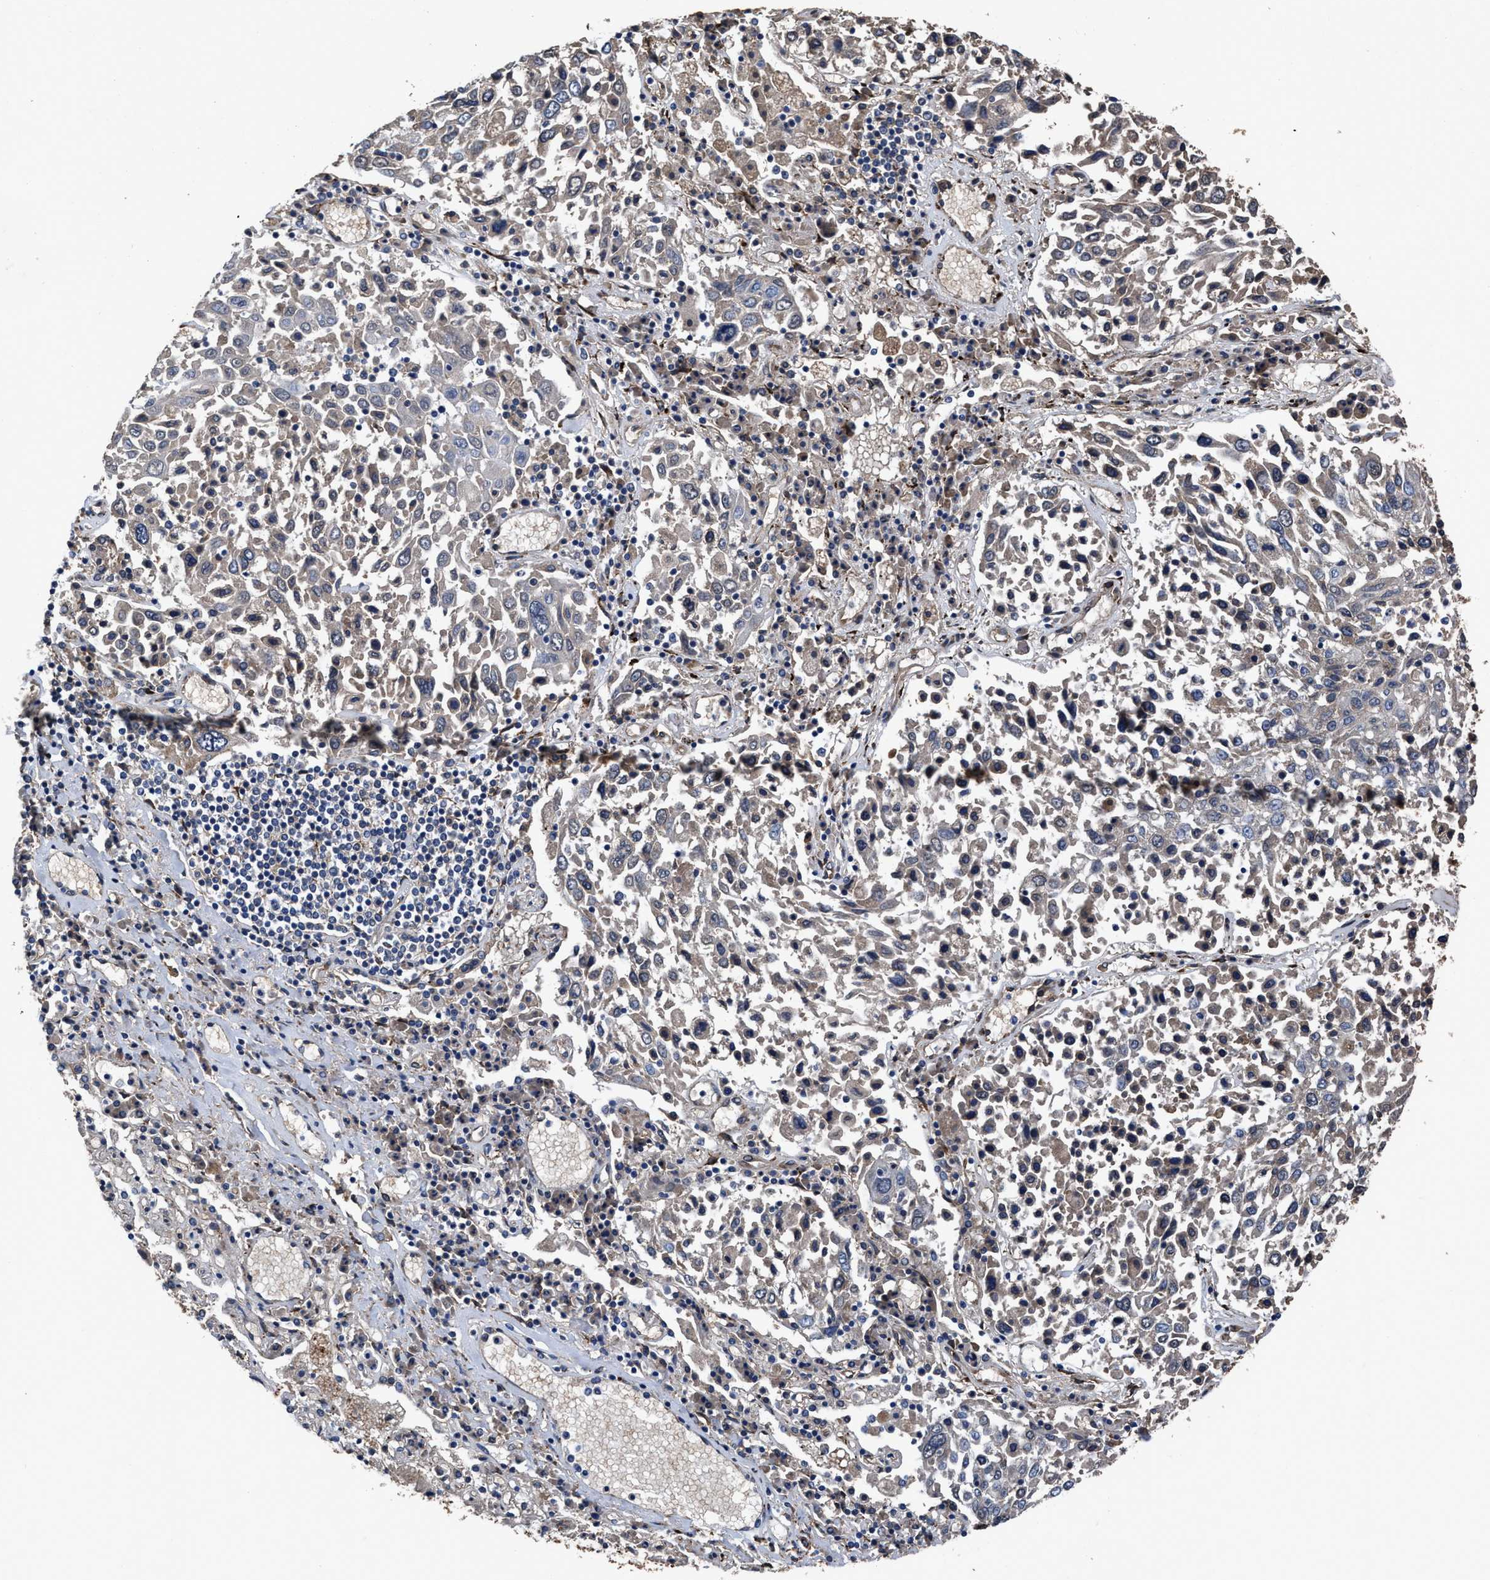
{"staining": {"intensity": "weak", "quantity": "25%-75%", "location": "cytoplasmic/membranous"}, "tissue": "lung cancer", "cell_type": "Tumor cells", "image_type": "cancer", "snomed": [{"axis": "morphology", "description": "Squamous cell carcinoma, NOS"}, {"axis": "topography", "description": "Lung"}], "caption": "Immunohistochemistry (DAB (3,3'-diaminobenzidine)) staining of lung cancer reveals weak cytoplasmic/membranous protein staining in approximately 25%-75% of tumor cells.", "gene": "IDNK", "patient": {"sex": "male", "age": 65}}